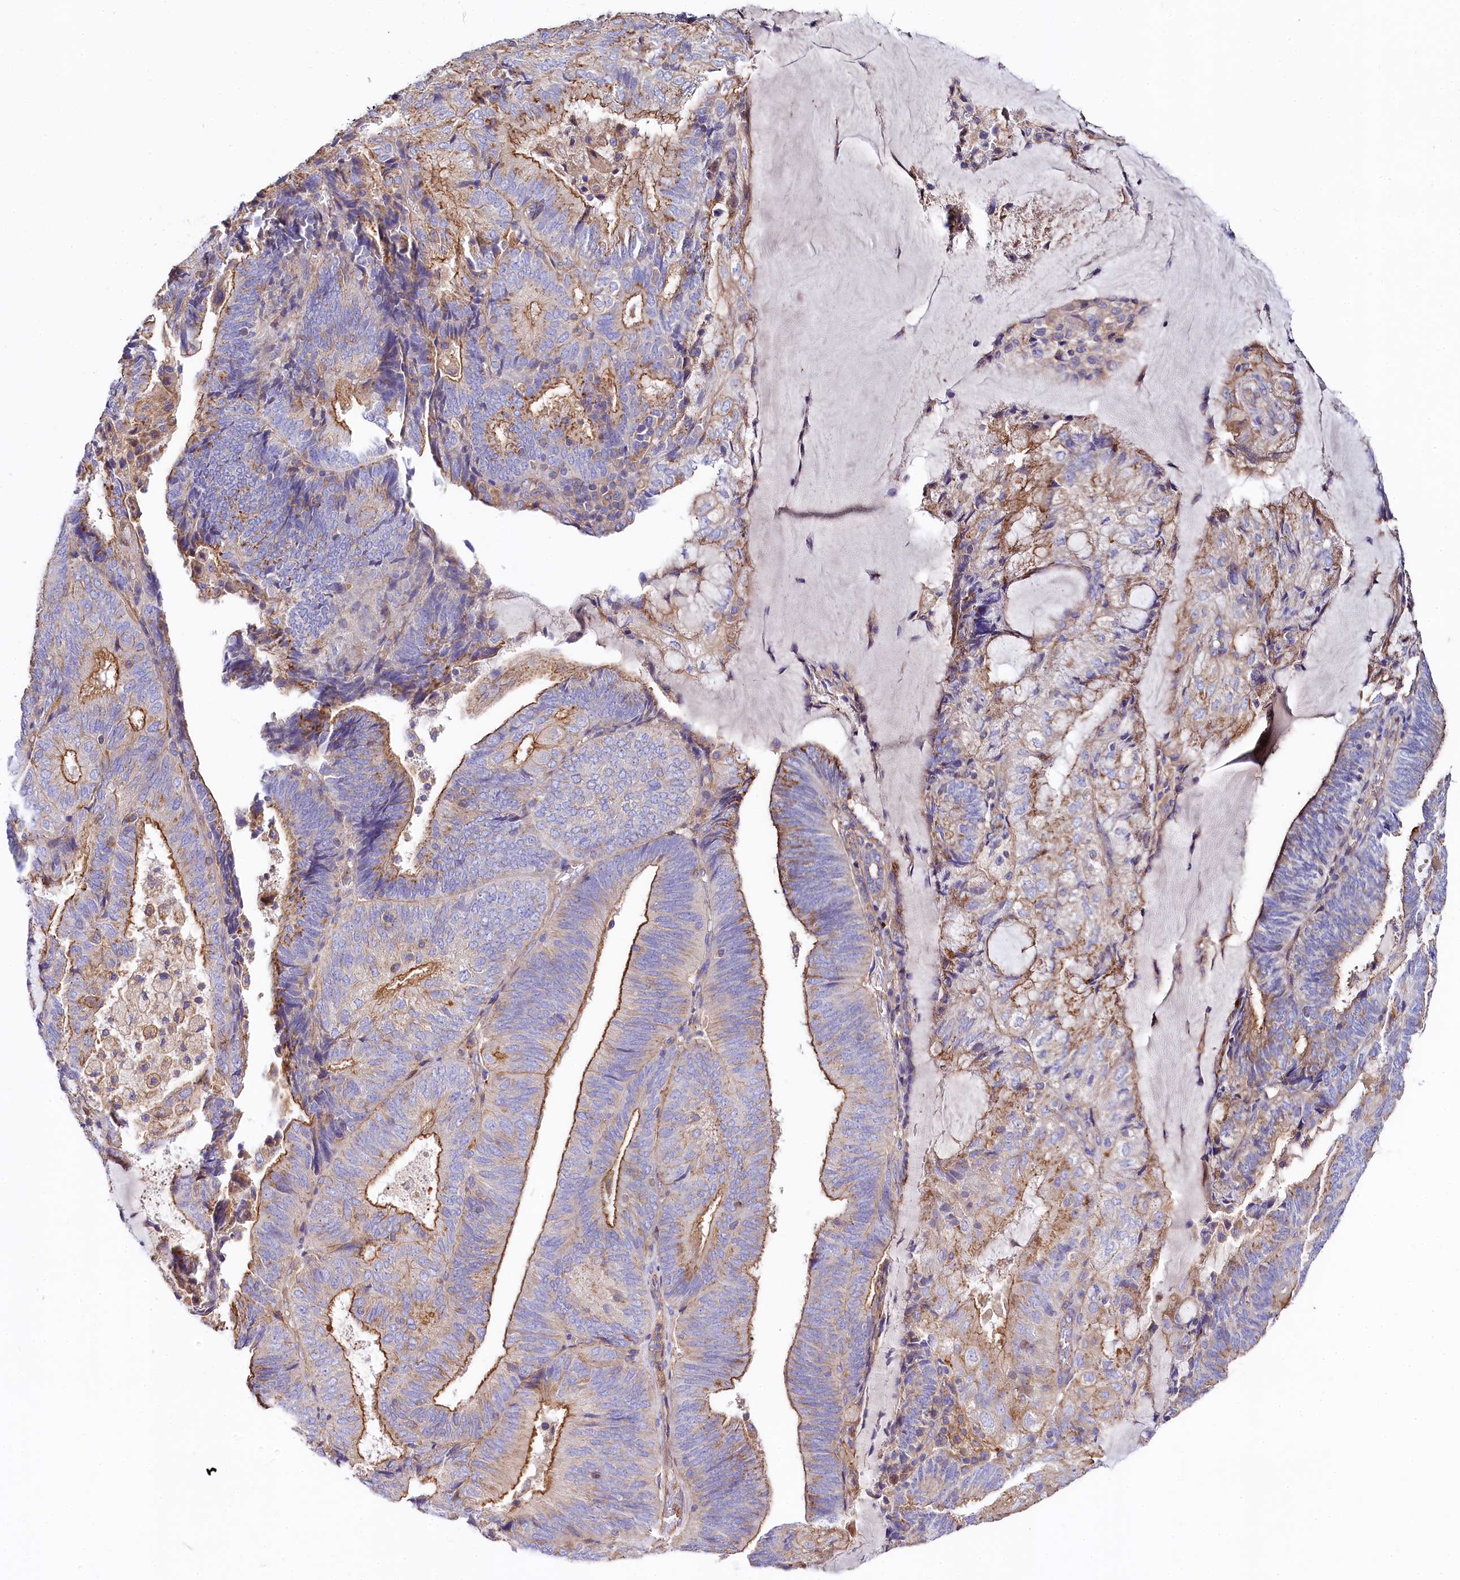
{"staining": {"intensity": "moderate", "quantity": "25%-75%", "location": "cytoplasmic/membranous"}, "tissue": "endometrial cancer", "cell_type": "Tumor cells", "image_type": "cancer", "snomed": [{"axis": "morphology", "description": "Adenocarcinoma, NOS"}, {"axis": "topography", "description": "Endometrium"}], "caption": "Tumor cells display moderate cytoplasmic/membranous expression in about 25%-75% of cells in endometrial adenocarcinoma.", "gene": "FCHSD2", "patient": {"sex": "female", "age": 81}}